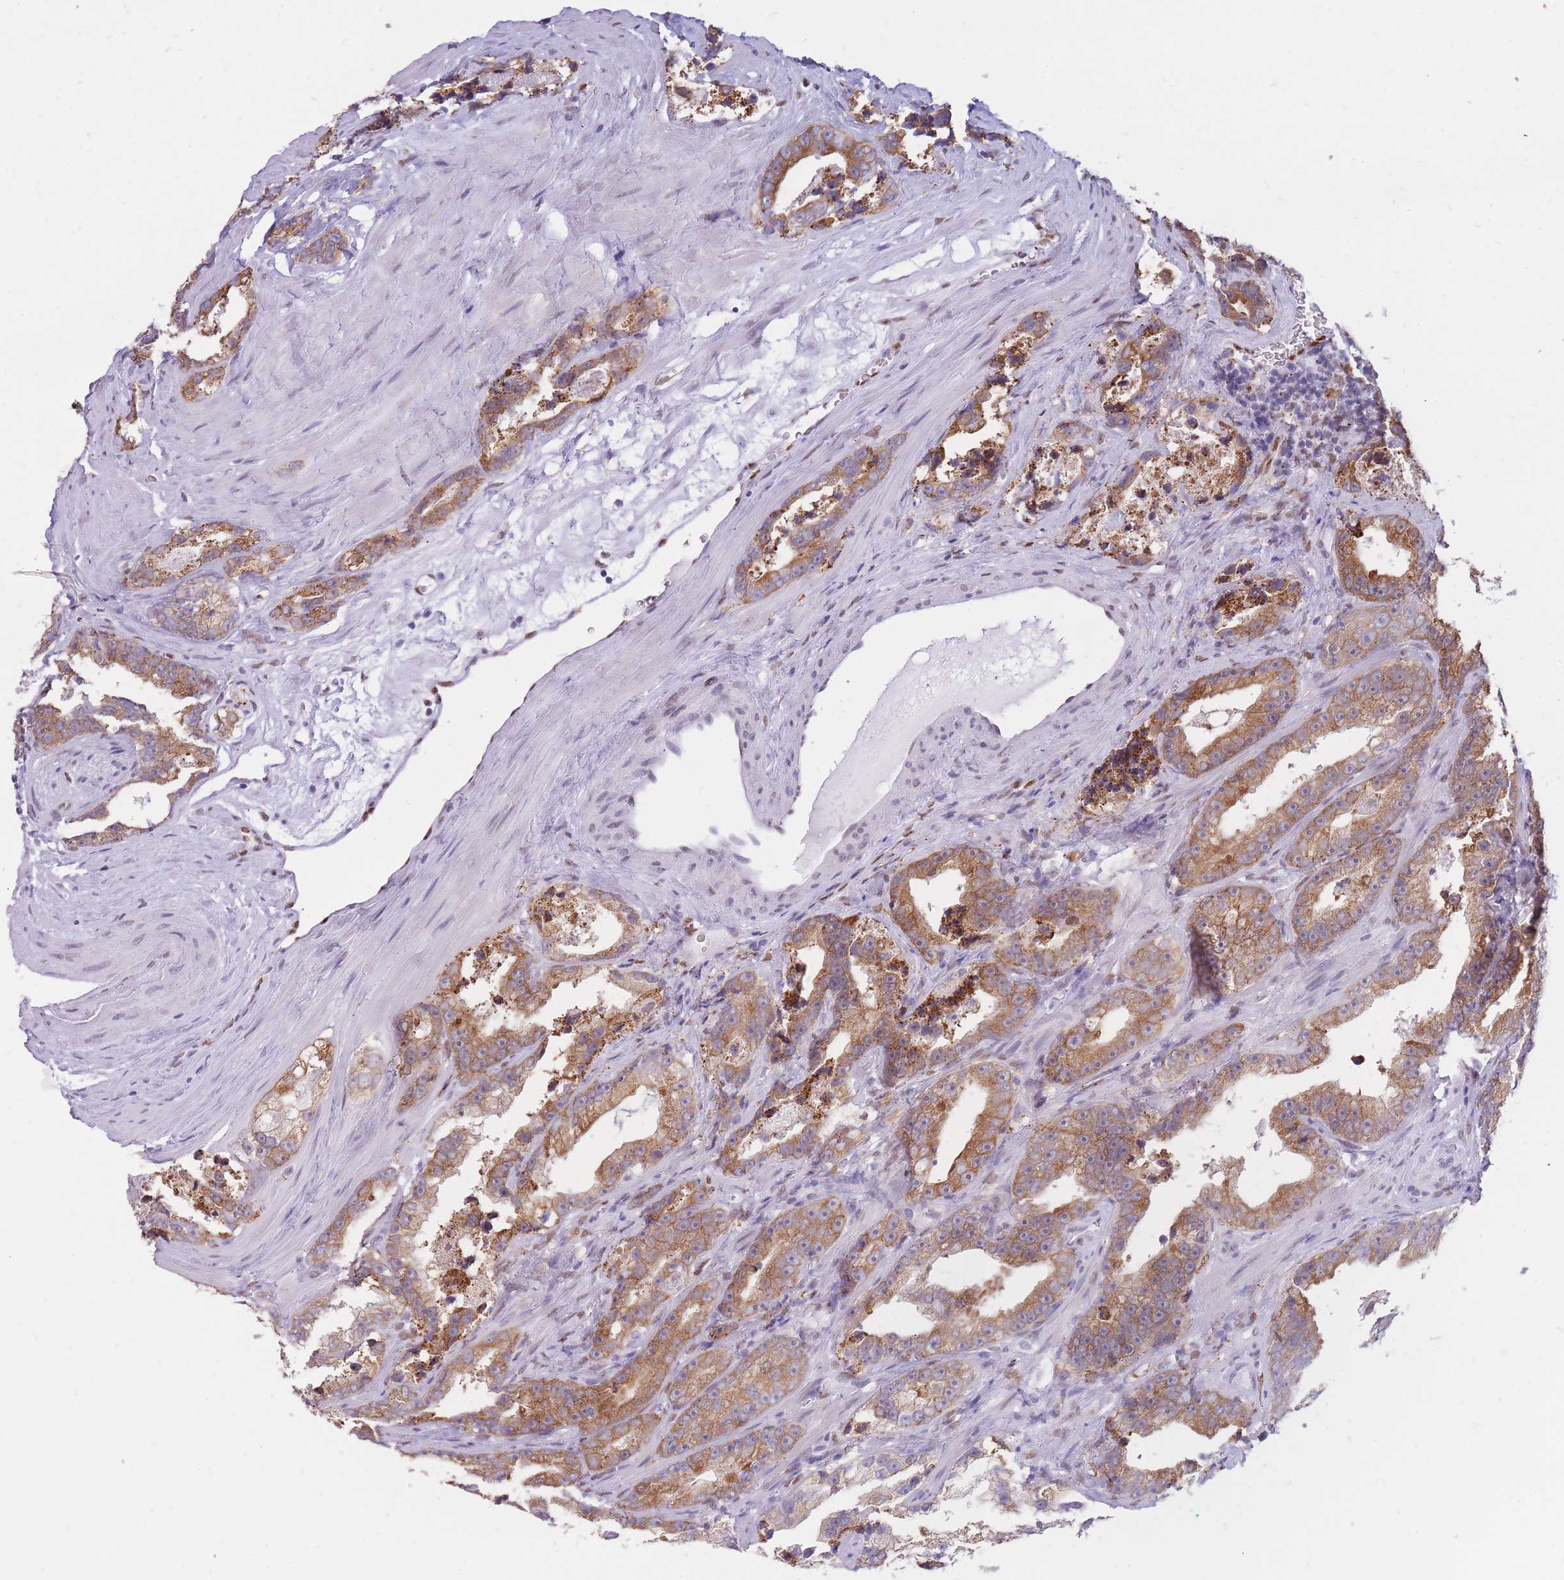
{"staining": {"intensity": "moderate", "quantity": ">75%", "location": "cytoplasmic/membranous"}, "tissue": "prostate cancer", "cell_type": "Tumor cells", "image_type": "cancer", "snomed": [{"axis": "morphology", "description": "Adenocarcinoma, High grade"}, {"axis": "topography", "description": "Prostate"}], "caption": "Protein positivity by immunohistochemistry (IHC) displays moderate cytoplasmic/membranous positivity in approximately >75% of tumor cells in prostate high-grade adenocarcinoma.", "gene": "FAM153A", "patient": {"sex": "male", "age": 62}}